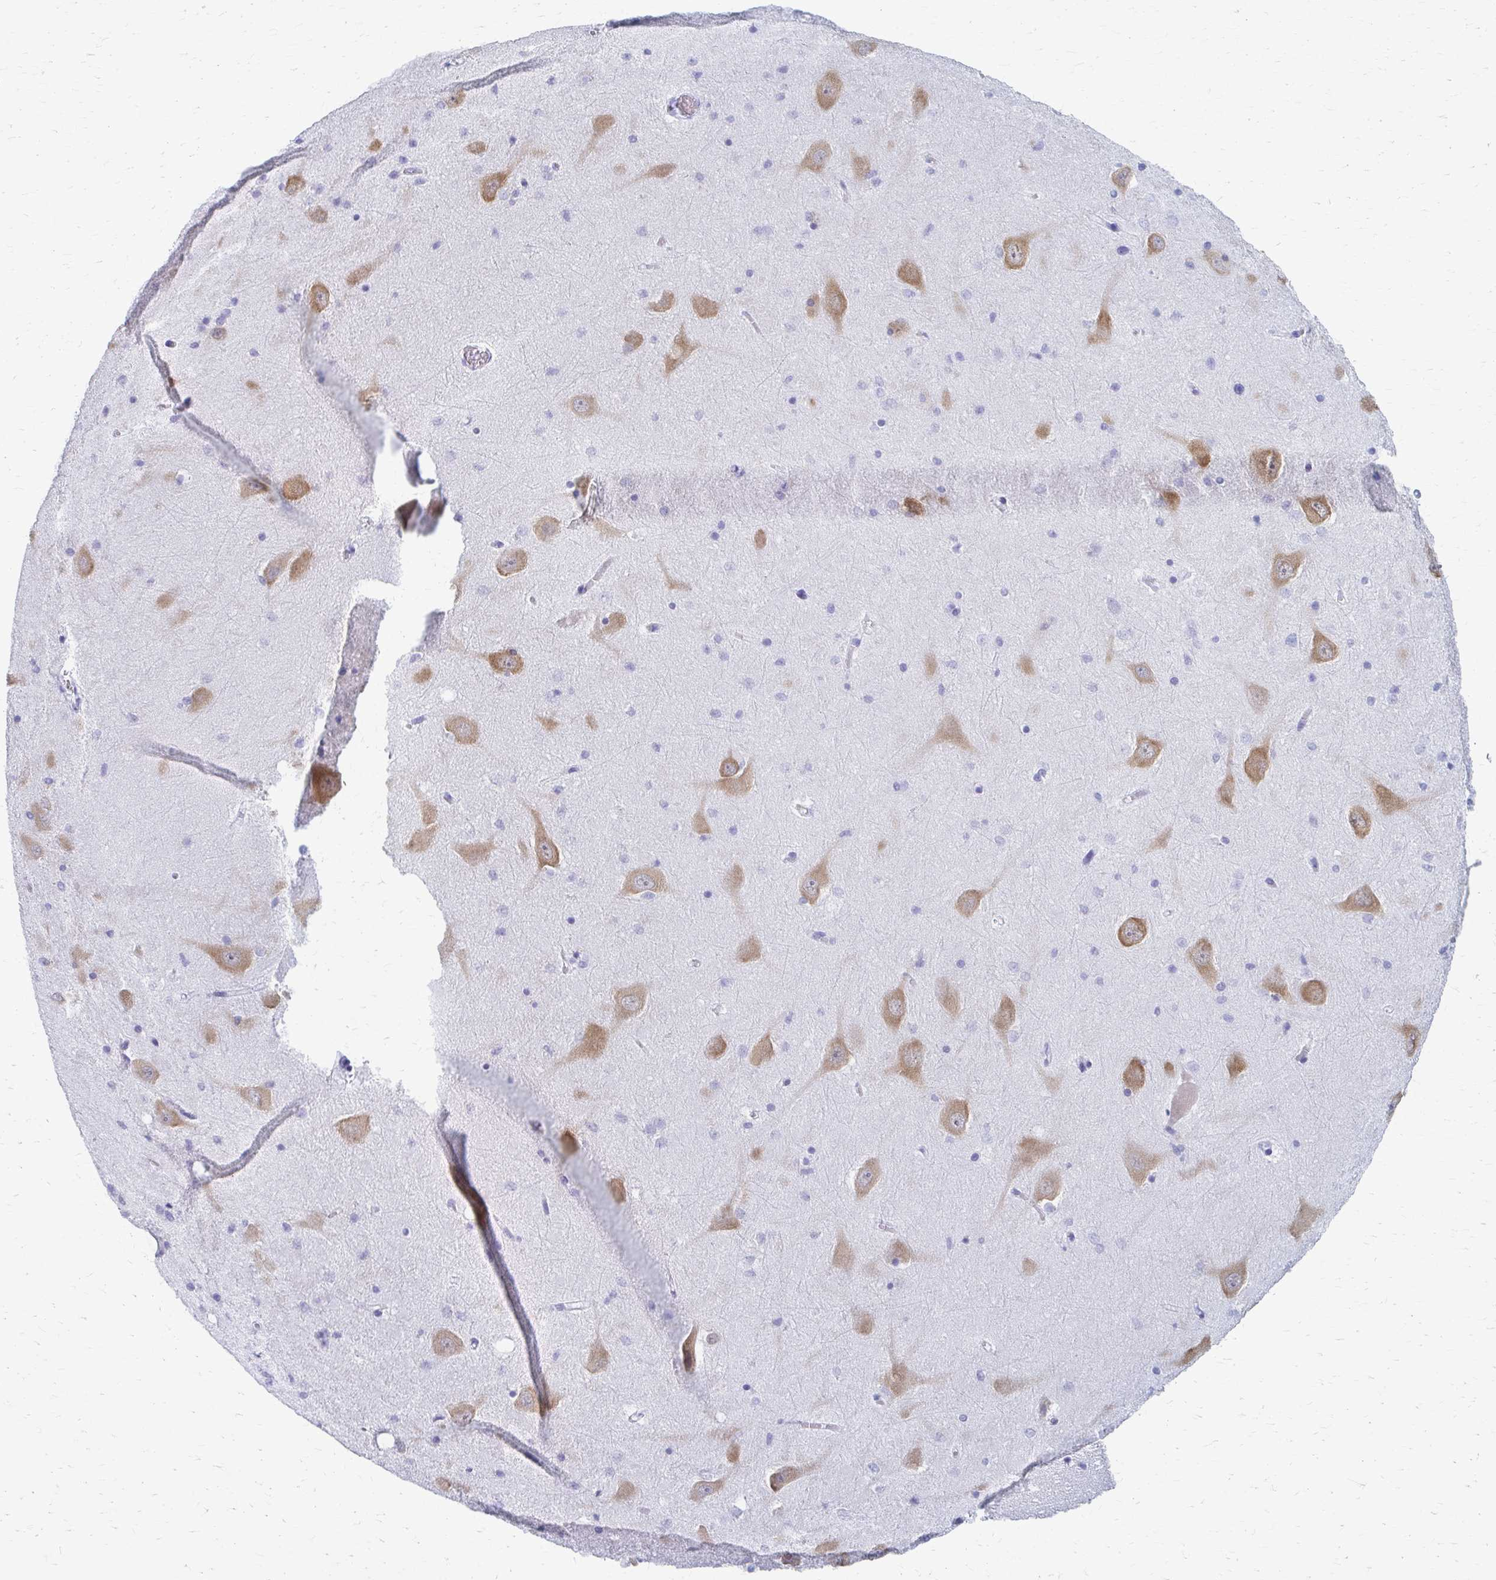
{"staining": {"intensity": "negative", "quantity": "none", "location": "none"}, "tissue": "hippocampus", "cell_type": "Glial cells", "image_type": "normal", "snomed": [{"axis": "morphology", "description": "Normal tissue, NOS"}, {"axis": "topography", "description": "Hippocampus"}], "caption": "Photomicrograph shows no protein positivity in glial cells of normal hippocampus. Nuclei are stained in blue.", "gene": "CELF5", "patient": {"sex": "male", "age": 58}}